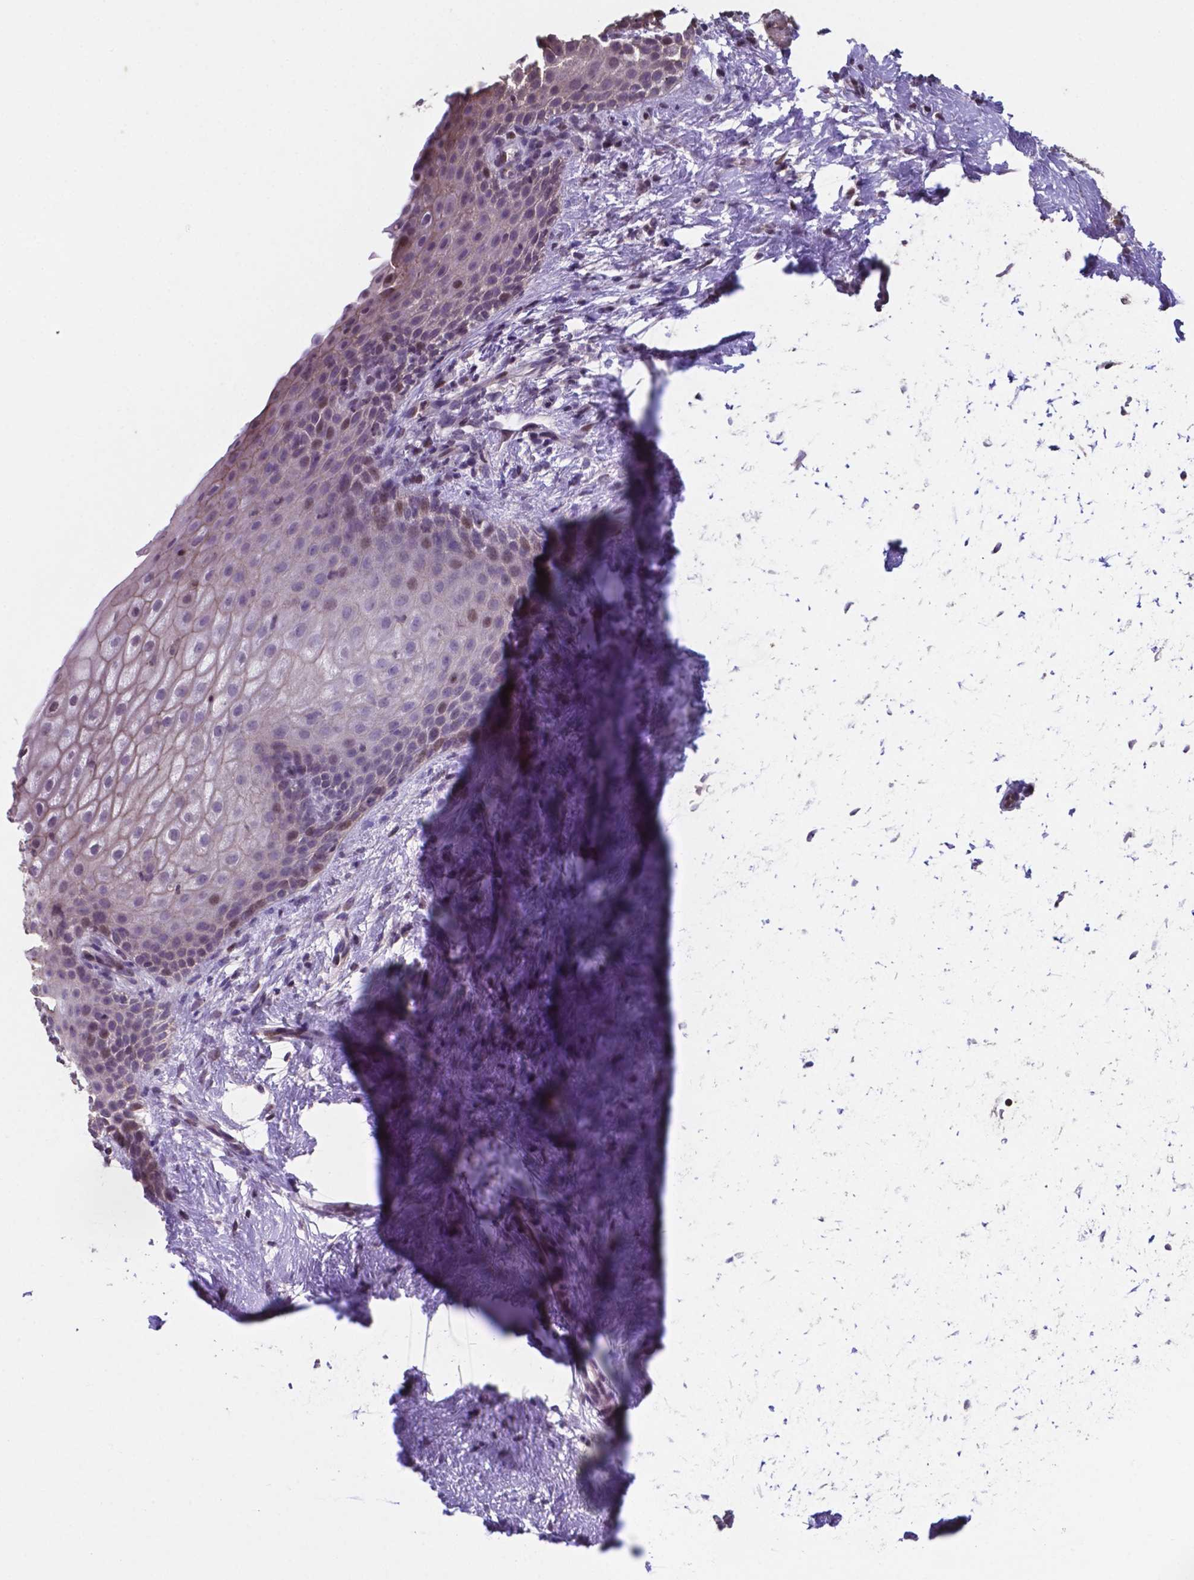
{"staining": {"intensity": "moderate", "quantity": "<25%", "location": "nuclear"}, "tissue": "skin", "cell_type": "Epidermal cells", "image_type": "normal", "snomed": [{"axis": "morphology", "description": "Normal tissue, NOS"}, {"axis": "topography", "description": "Anal"}], "caption": "Immunohistochemistry of unremarkable human skin exhibits low levels of moderate nuclear expression in about <25% of epidermal cells.", "gene": "MLC1", "patient": {"sex": "female", "age": 46}}